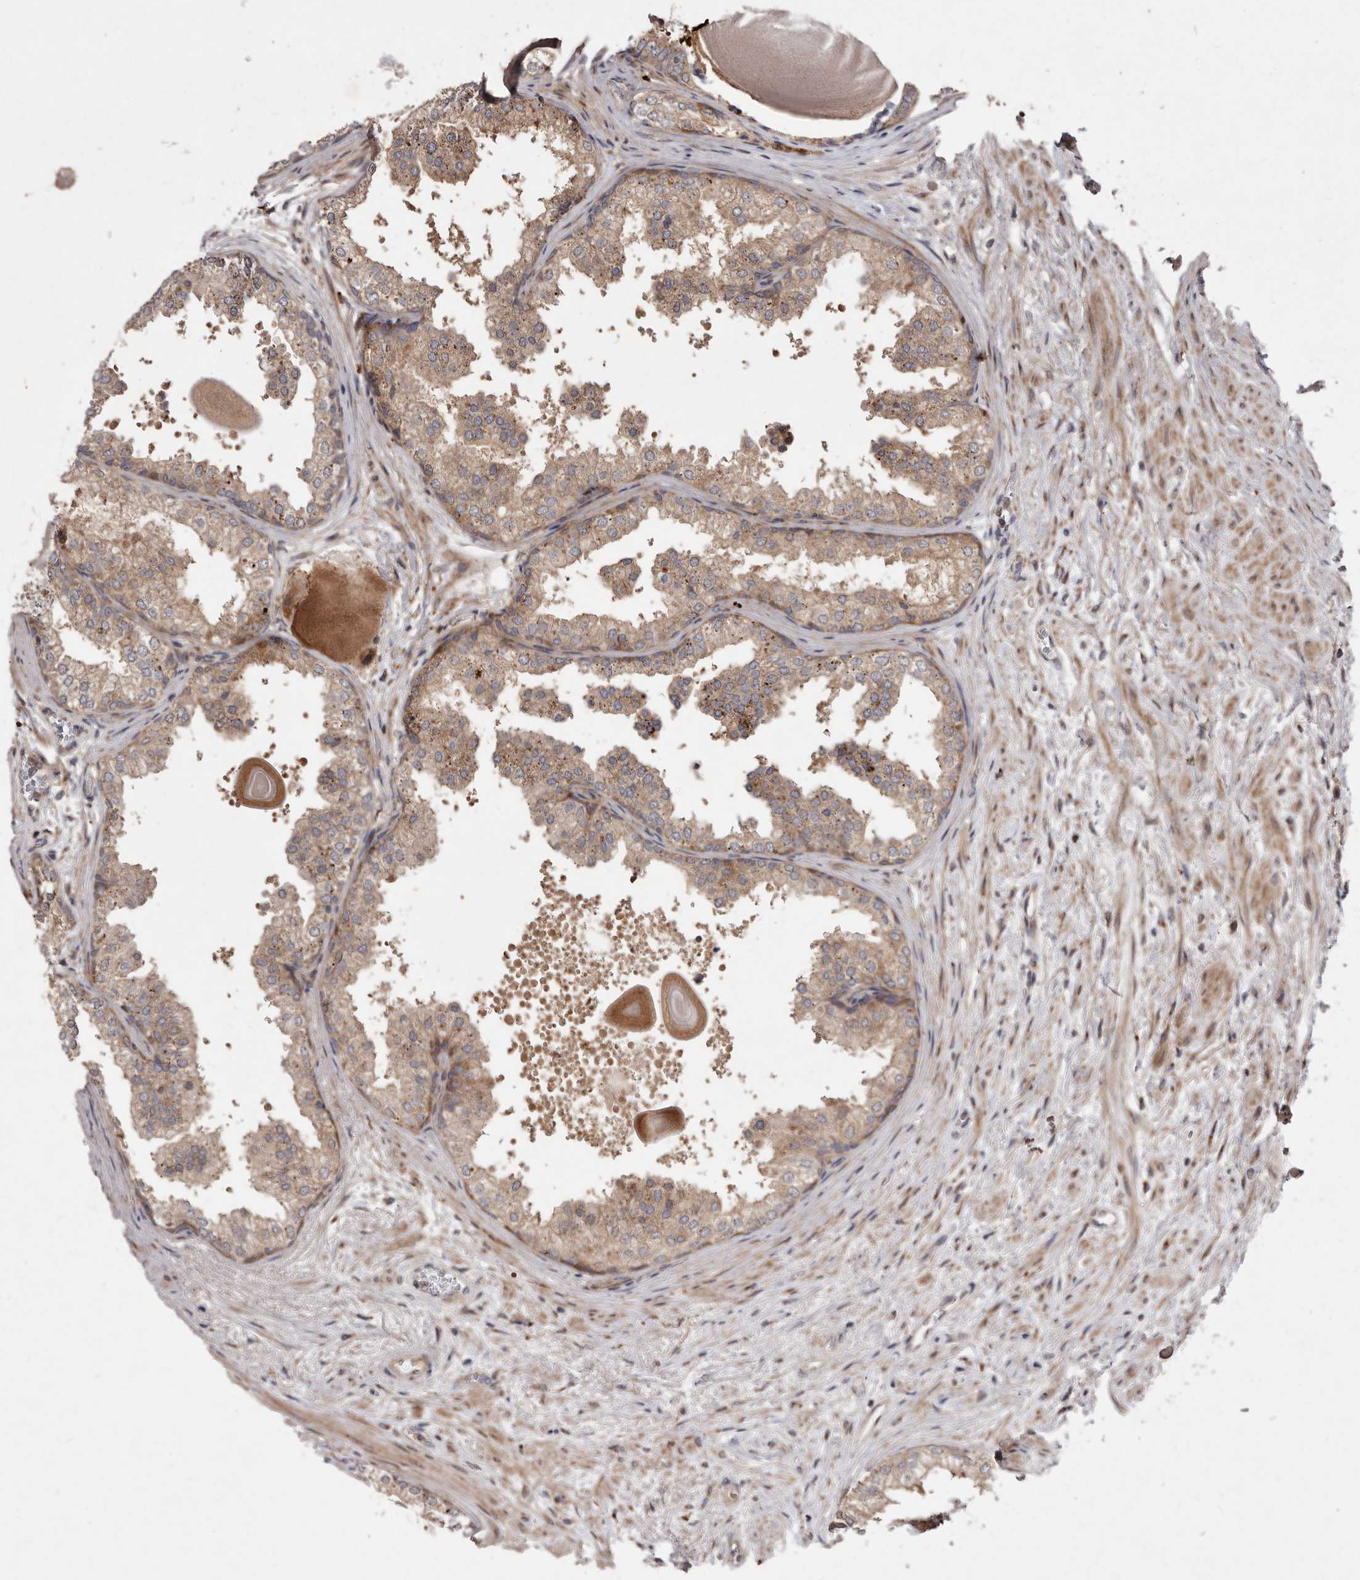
{"staining": {"intensity": "moderate", "quantity": ">75%", "location": "cytoplasmic/membranous"}, "tissue": "prostate", "cell_type": "Glandular cells", "image_type": "normal", "snomed": [{"axis": "morphology", "description": "Normal tissue, NOS"}, {"axis": "topography", "description": "Prostate"}], "caption": "The image exhibits immunohistochemical staining of normal prostate. There is moderate cytoplasmic/membranous staining is appreciated in about >75% of glandular cells. The protein of interest is stained brown, and the nuclei are stained in blue (DAB IHC with brightfield microscopy, high magnification).", "gene": "FLAD1", "patient": {"sex": "male", "age": 48}}